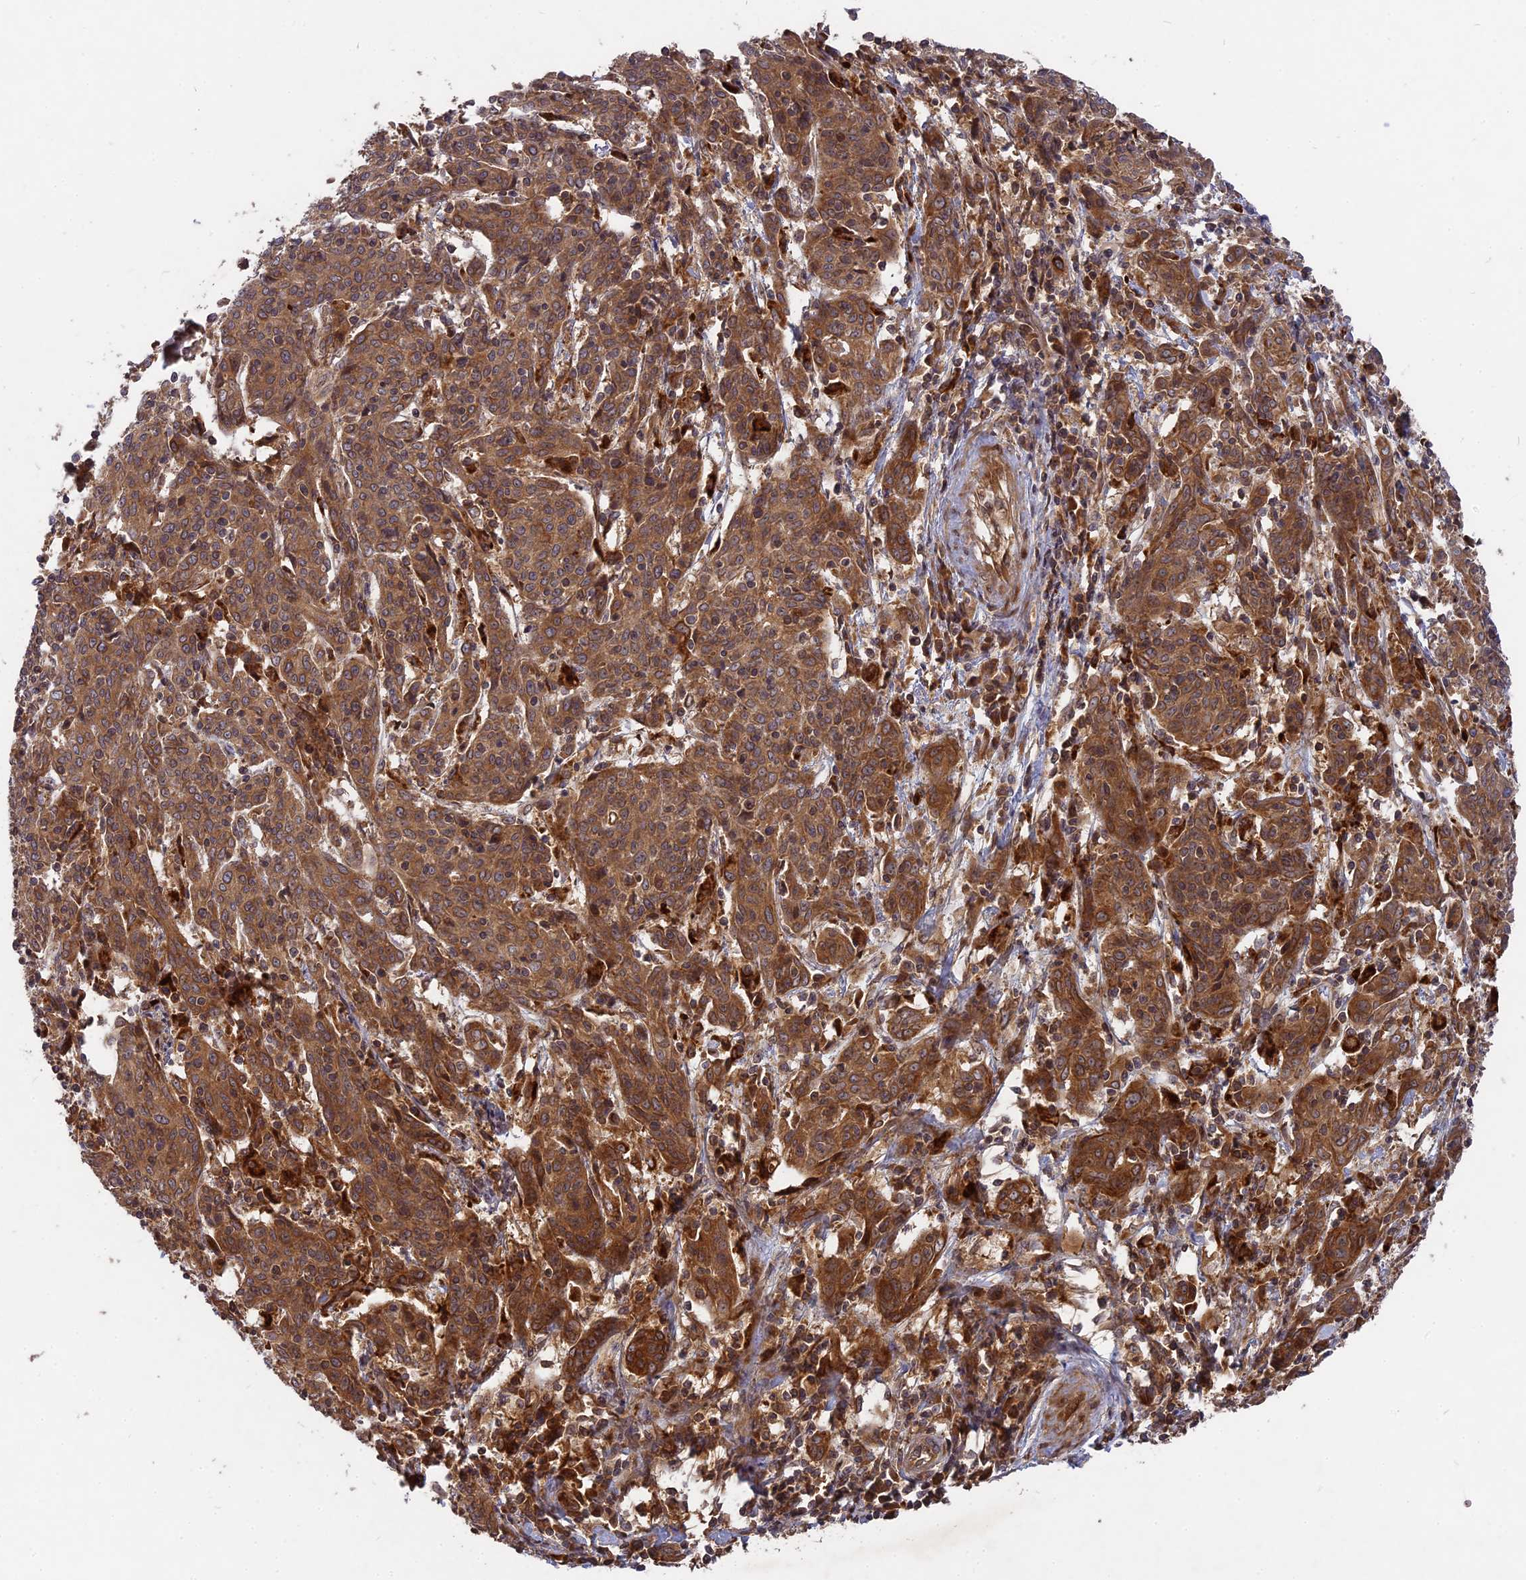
{"staining": {"intensity": "strong", "quantity": ">75%", "location": "cytoplasmic/membranous"}, "tissue": "cervical cancer", "cell_type": "Tumor cells", "image_type": "cancer", "snomed": [{"axis": "morphology", "description": "Squamous cell carcinoma, NOS"}, {"axis": "topography", "description": "Cervix"}], "caption": "Cervical squamous cell carcinoma tissue displays strong cytoplasmic/membranous positivity in approximately >75% of tumor cells", "gene": "TMUB2", "patient": {"sex": "female", "age": 67}}